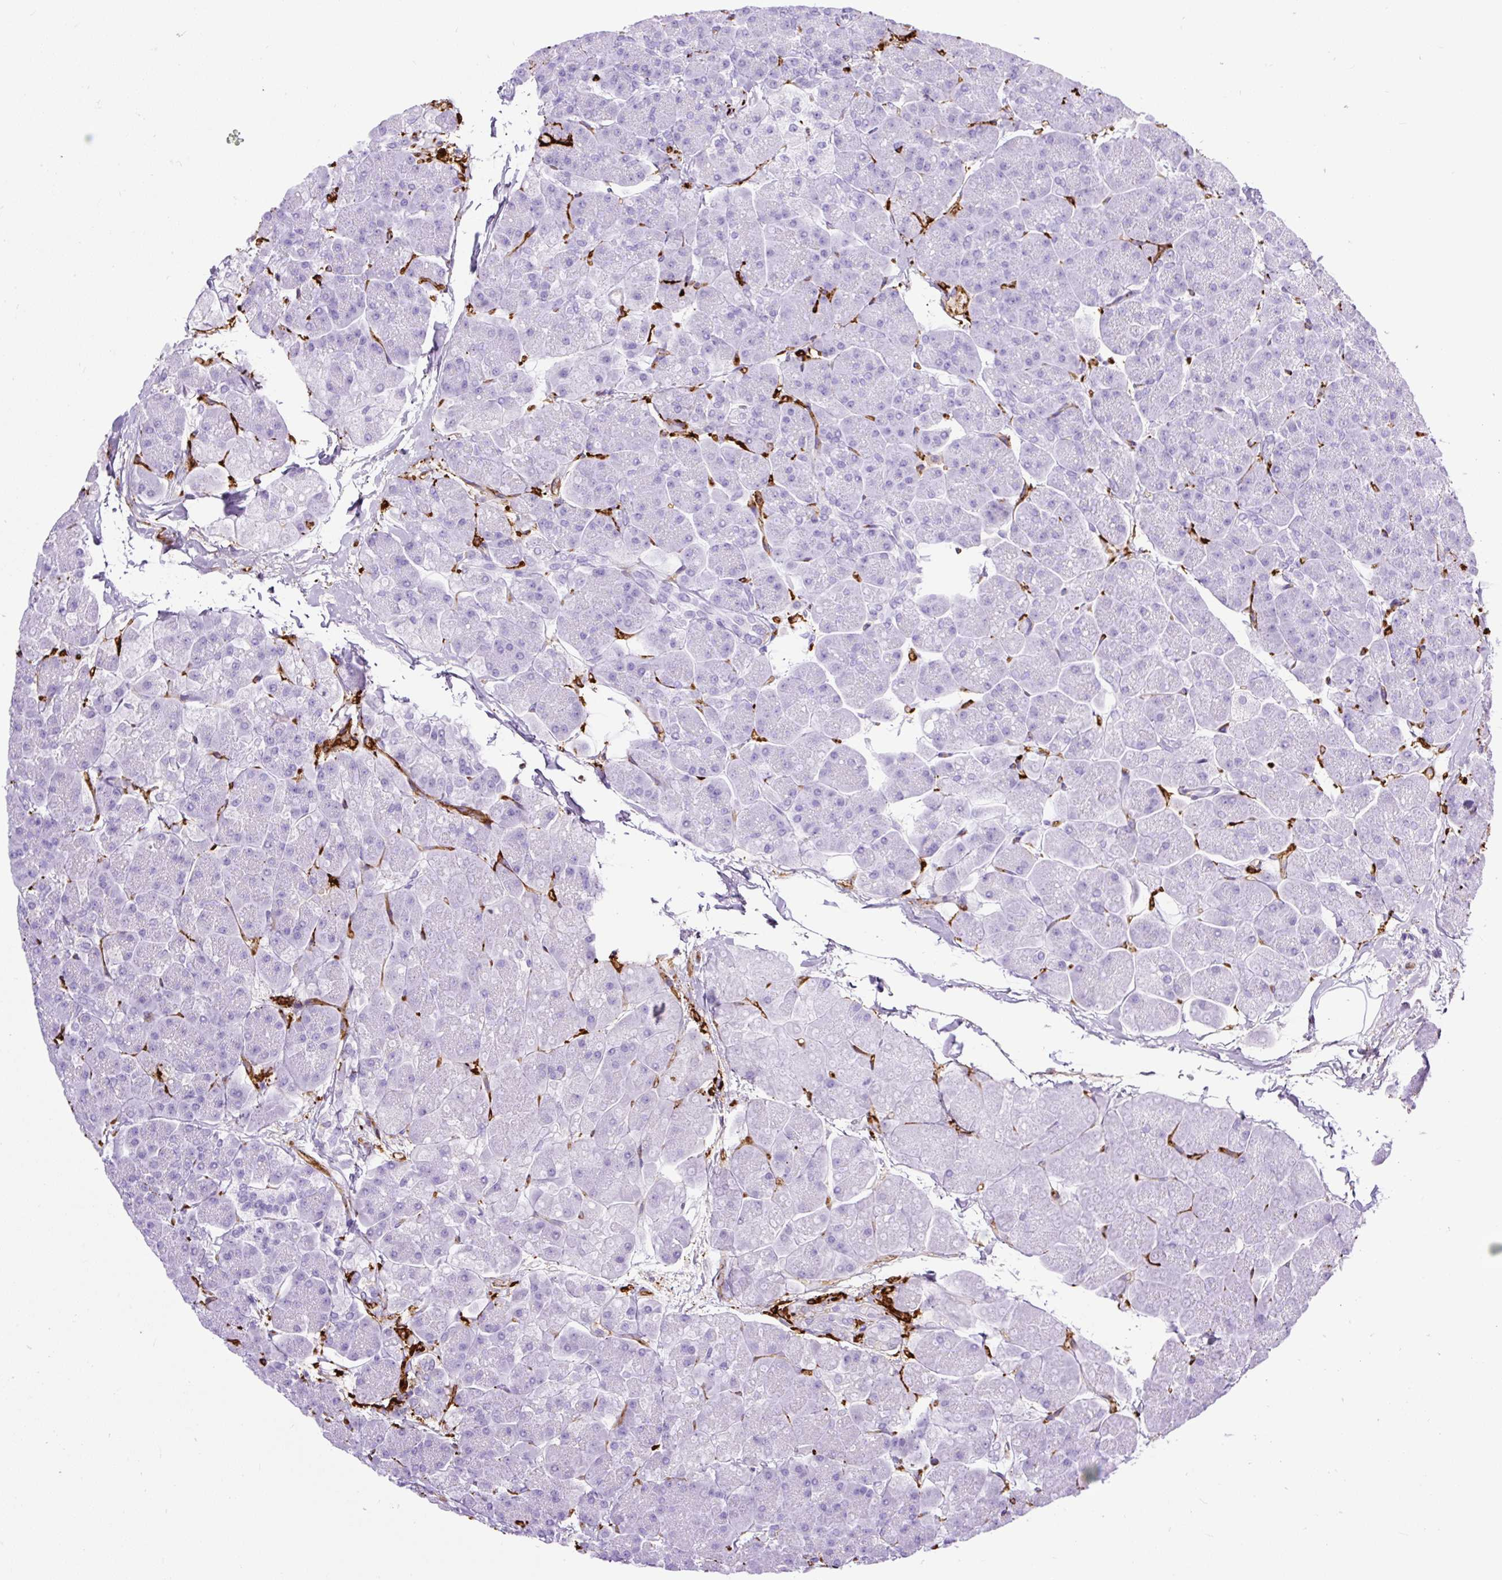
{"staining": {"intensity": "negative", "quantity": "none", "location": "none"}, "tissue": "pancreas", "cell_type": "Exocrine glandular cells", "image_type": "normal", "snomed": [{"axis": "morphology", "description": "Normal tissue, NOS"}, {"axis": "topography", "description": "Pancreas"}, {"axis": "topography", "description": "Peripheral nerve tissue"}], "caption": "The IHC photomicrograph has no significant staining in exocrine glandular cells of pancreas. (IHC, brightfield microscopy, high magnification).", "gene": "HLA", "patient": {"sex": "male", "age": 54}}